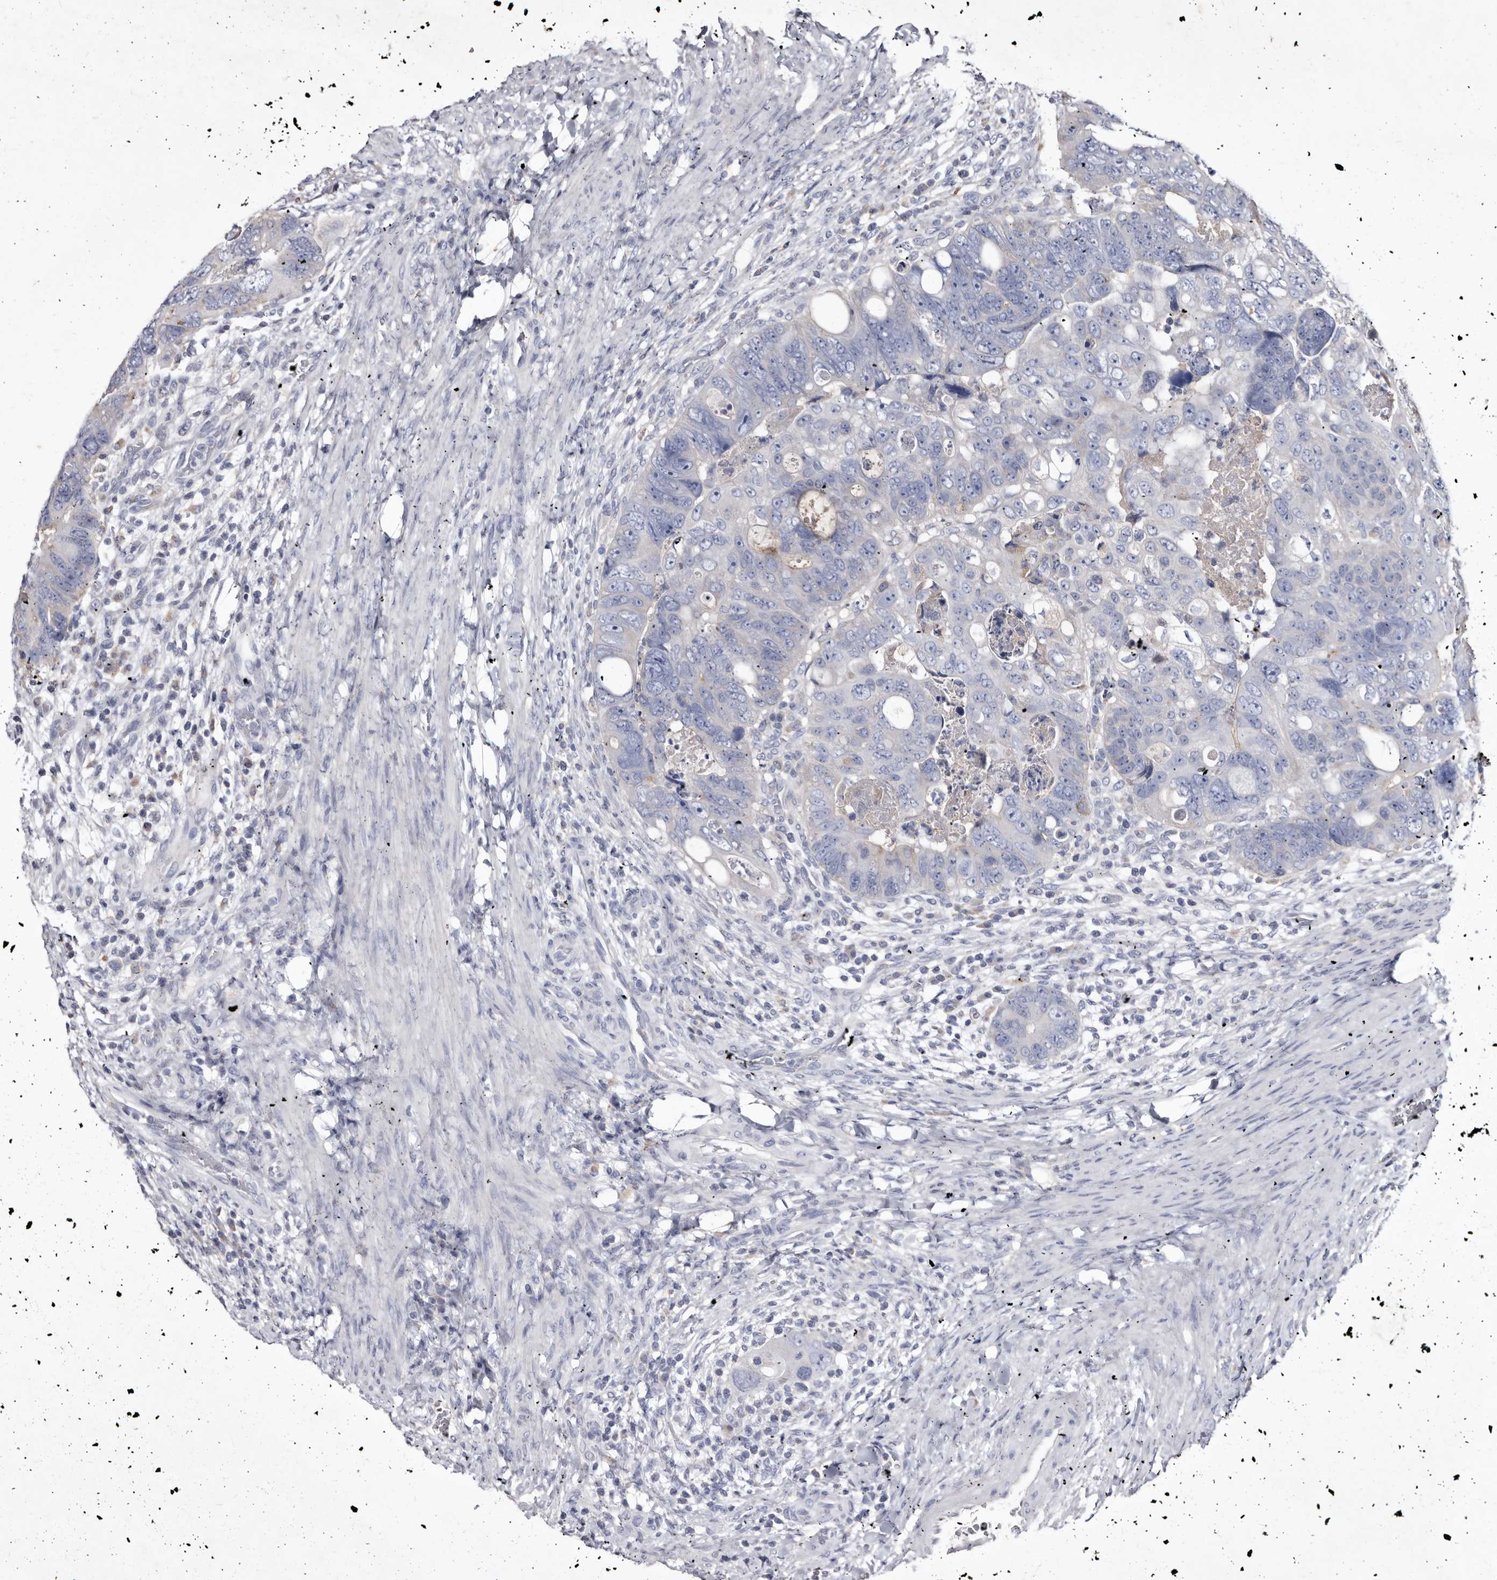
{"staining": {"intensity": "negative", "quantity": "none", "location": "none"}, "tissue": "colorectal cancer", "cell_type": "Tumor cells", "image_type": "cancer", "snomed": [{"axis": "morphology", "description": "Adenocarcinoma, NOS"}, {"axis": "topography", "description": "Rectum"}], "caption": "Protein analysis of adenocarcinoma (colorectal) displays no significant expression in tumor cells.", "gene": "SLC39A2", "patient": {"sex": "male", "age": 59}}